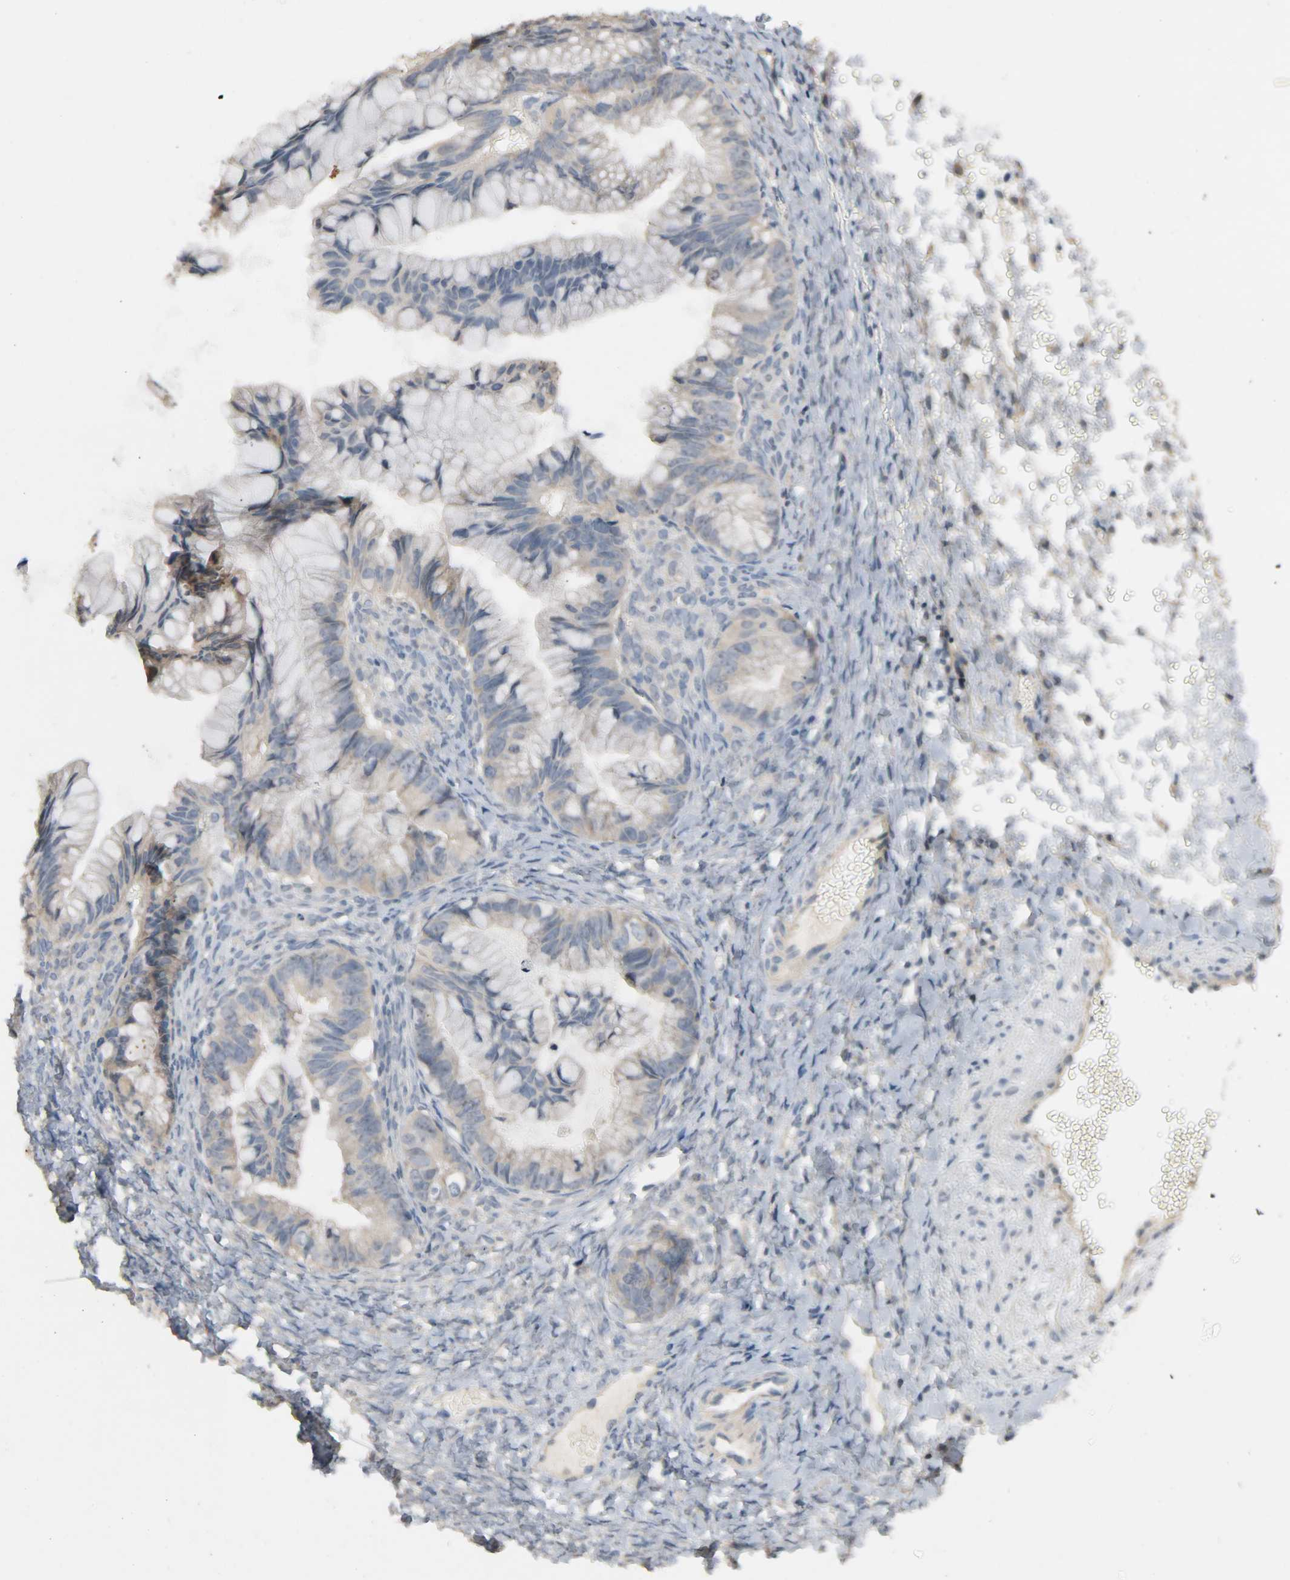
{"staining": {"intensity": "weak", "quantity": "25%-75%", "location": "cytoplasmic/membranous"}, "tissue": "ovarian cancer", "cell_type": "Tumor cells", "image_type": "cancer", "snomed": [{"axis": "morphology", "description": "Cystadenocarcinoma, mucinous, NOS"}, {"axis": "topography", "description": "Ovary"}], "caption": "Protein staining of mucinous cystadenocarcinoma (ovarian) tissue exhibits weak cytoplasmic/membranous expression in approximately 25%-75% of tumor cells. Immunohistochemistry (ihc) stains the protein of interest in brown and the nuclei are stained blue.", "gene": "CD4", "patient": {"sex": "female", "age": 36}}